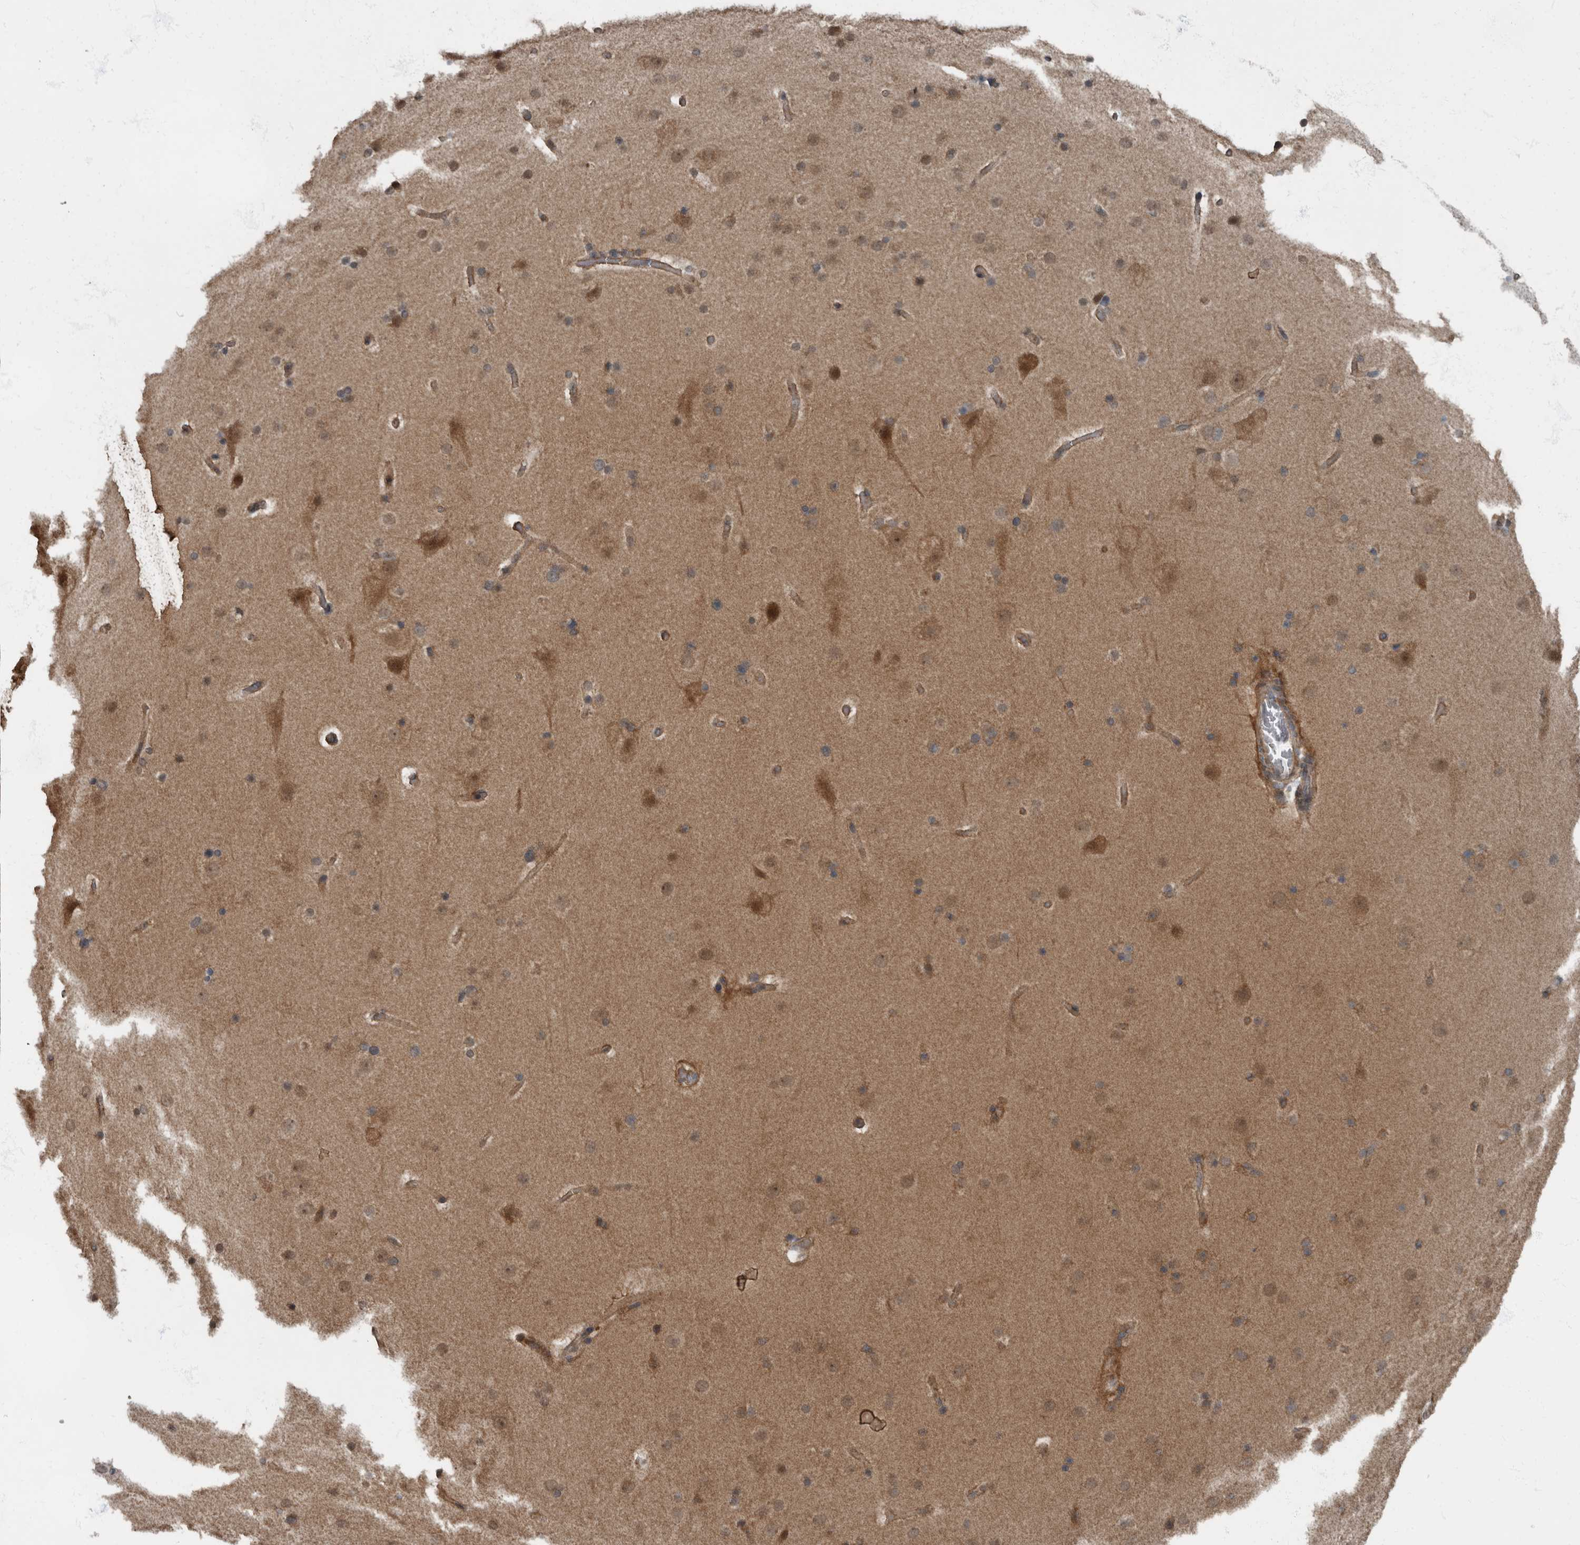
{"staining": {"intensity": "moderate", "quantity": ">75%", "location": "cytoplasmic/membranous"}, "tissue": "cerebral cortex", "cell_type": "Endothelial cells", "image_type": "normal", "snomed": [{"axis": "morphology", "description": "Normal tissue, NOS"}, {"axis": "topography", "description": "Cerebral cortex"}], "caption": "Moderate cytoplasmic/membranous positivity for a protein is identified in approximately >75% of endothelial cells of normal cerebral cortex using IHC.", "gene": "RABGGTB", "patient": {"sex": "male", "age": 57}}